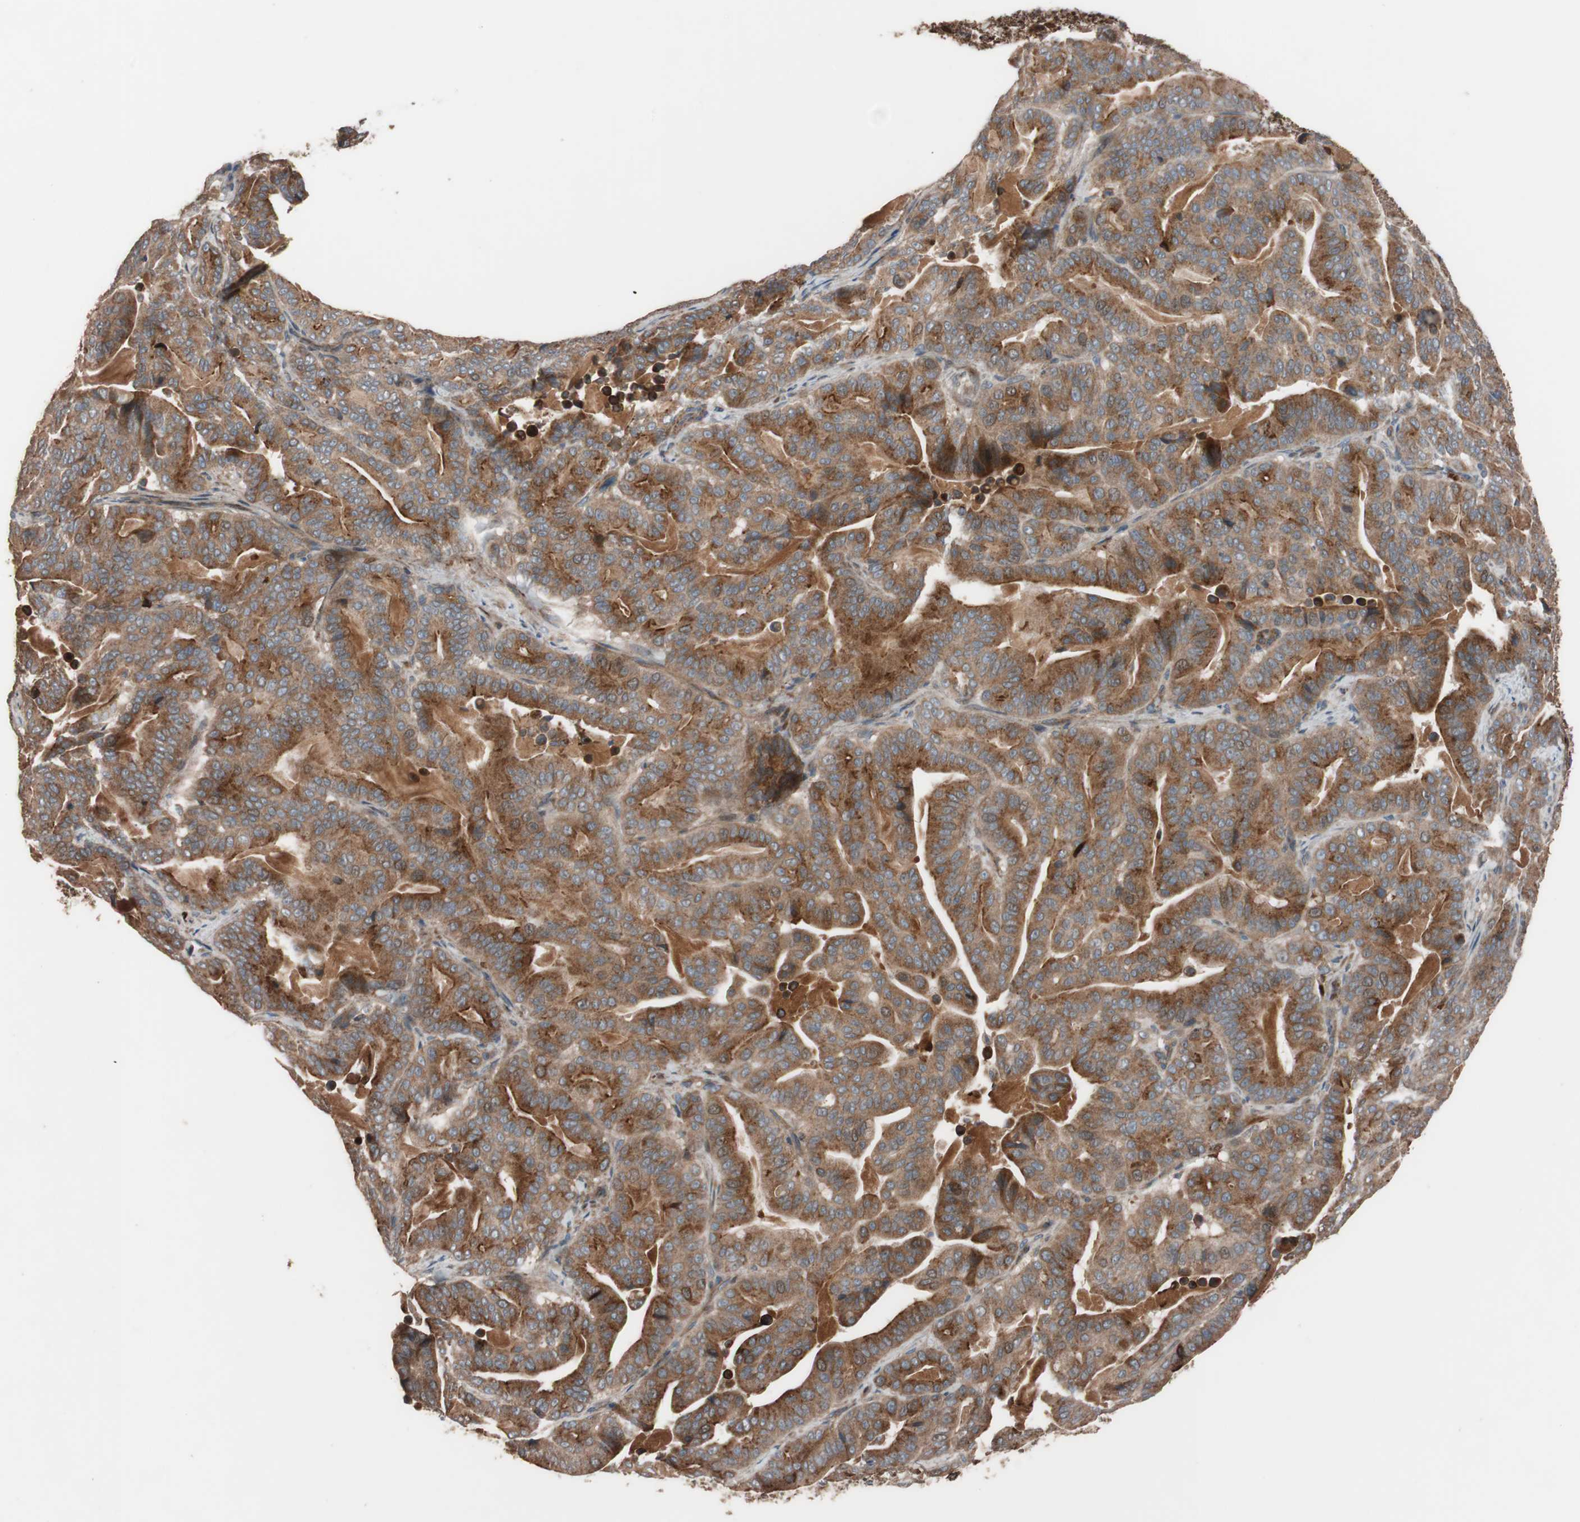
{"staining": {"intensity": "strong", "quantity": ">75%", "location": "cytoplasmic/membranous"}, "tissue": "pancreatic cancer", "cell_type": "Tumor cells", "image_type": "cancer", "snomed": [{"axis": "morphology", "description": "Adenocarcinoma, NOS"}, {"axis": "topography", "description": "Pancreas"}], "caption": "A photomicrograph of human adenocarcinoma (pancreatic) stained for a protein reveals strong cytoplasmic/membranous brown staining in tumor cells. (IHC, brightfield microscopy, high magnification).", "gene": "SDC4", "patient": {"sex": "male", "age": 63}}